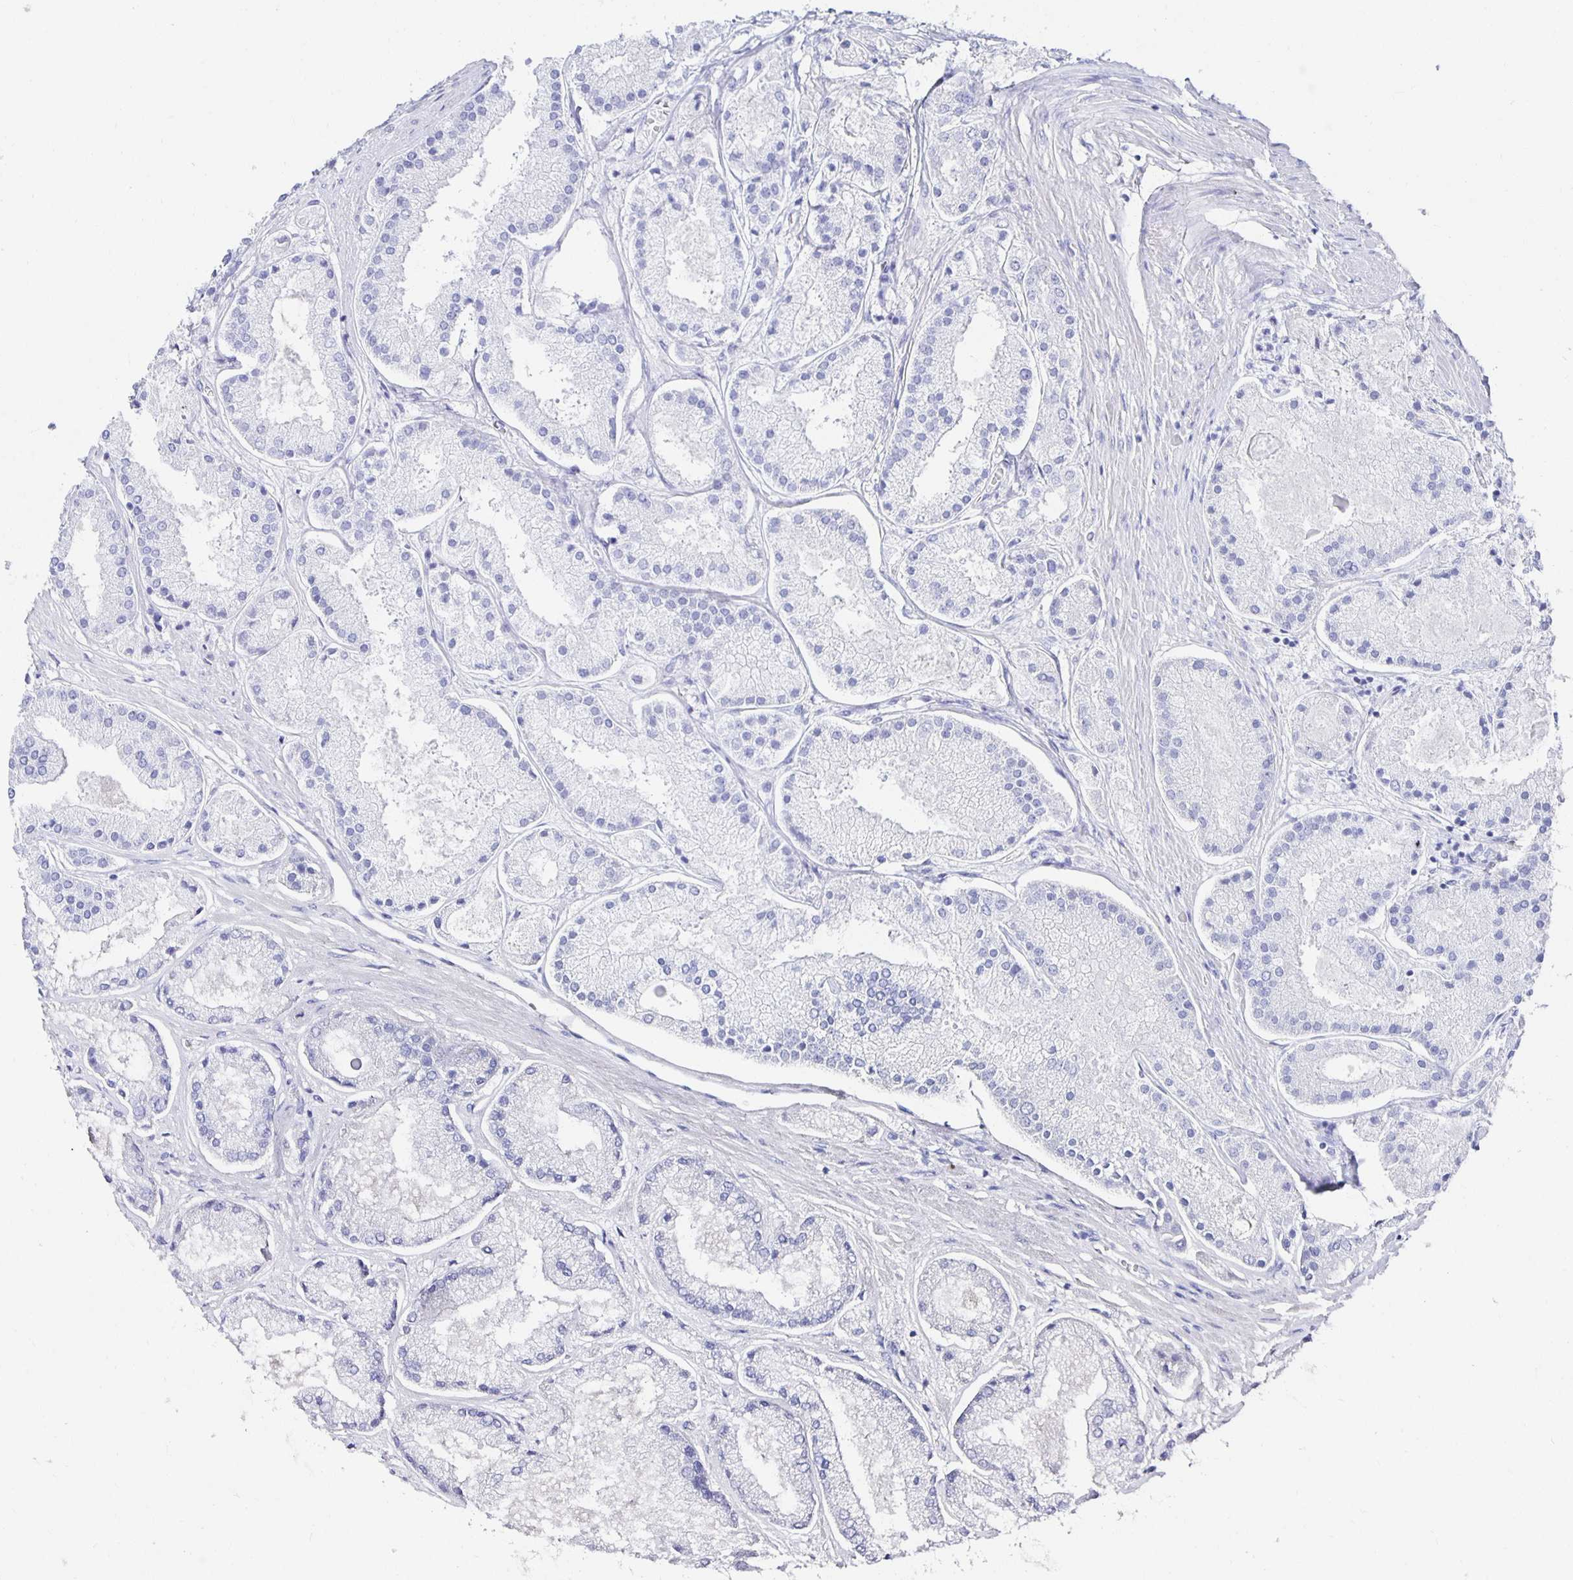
{"staining": {"intensity": "negative", "quantity": "none", "location": "none"}, "tissue": "prostate cancer", "cell_type": "Tumor cells", "image_type": "cancer", "snomed": [{"axis": "morphology", "description": "Adenocarcinoma, High grade"}, {"axis": "topography", "description": "Prostate"}], "caption": "IHC image of neoplastic tissue: human adenocarcinoma (high-grade) (prostate) stained with DAB (3,3'-diaminobenzidine) shows no significant protein positivity in tumor cells.", "gene": "PRDM7", "patient": {"sex": "male", "age": 67}}